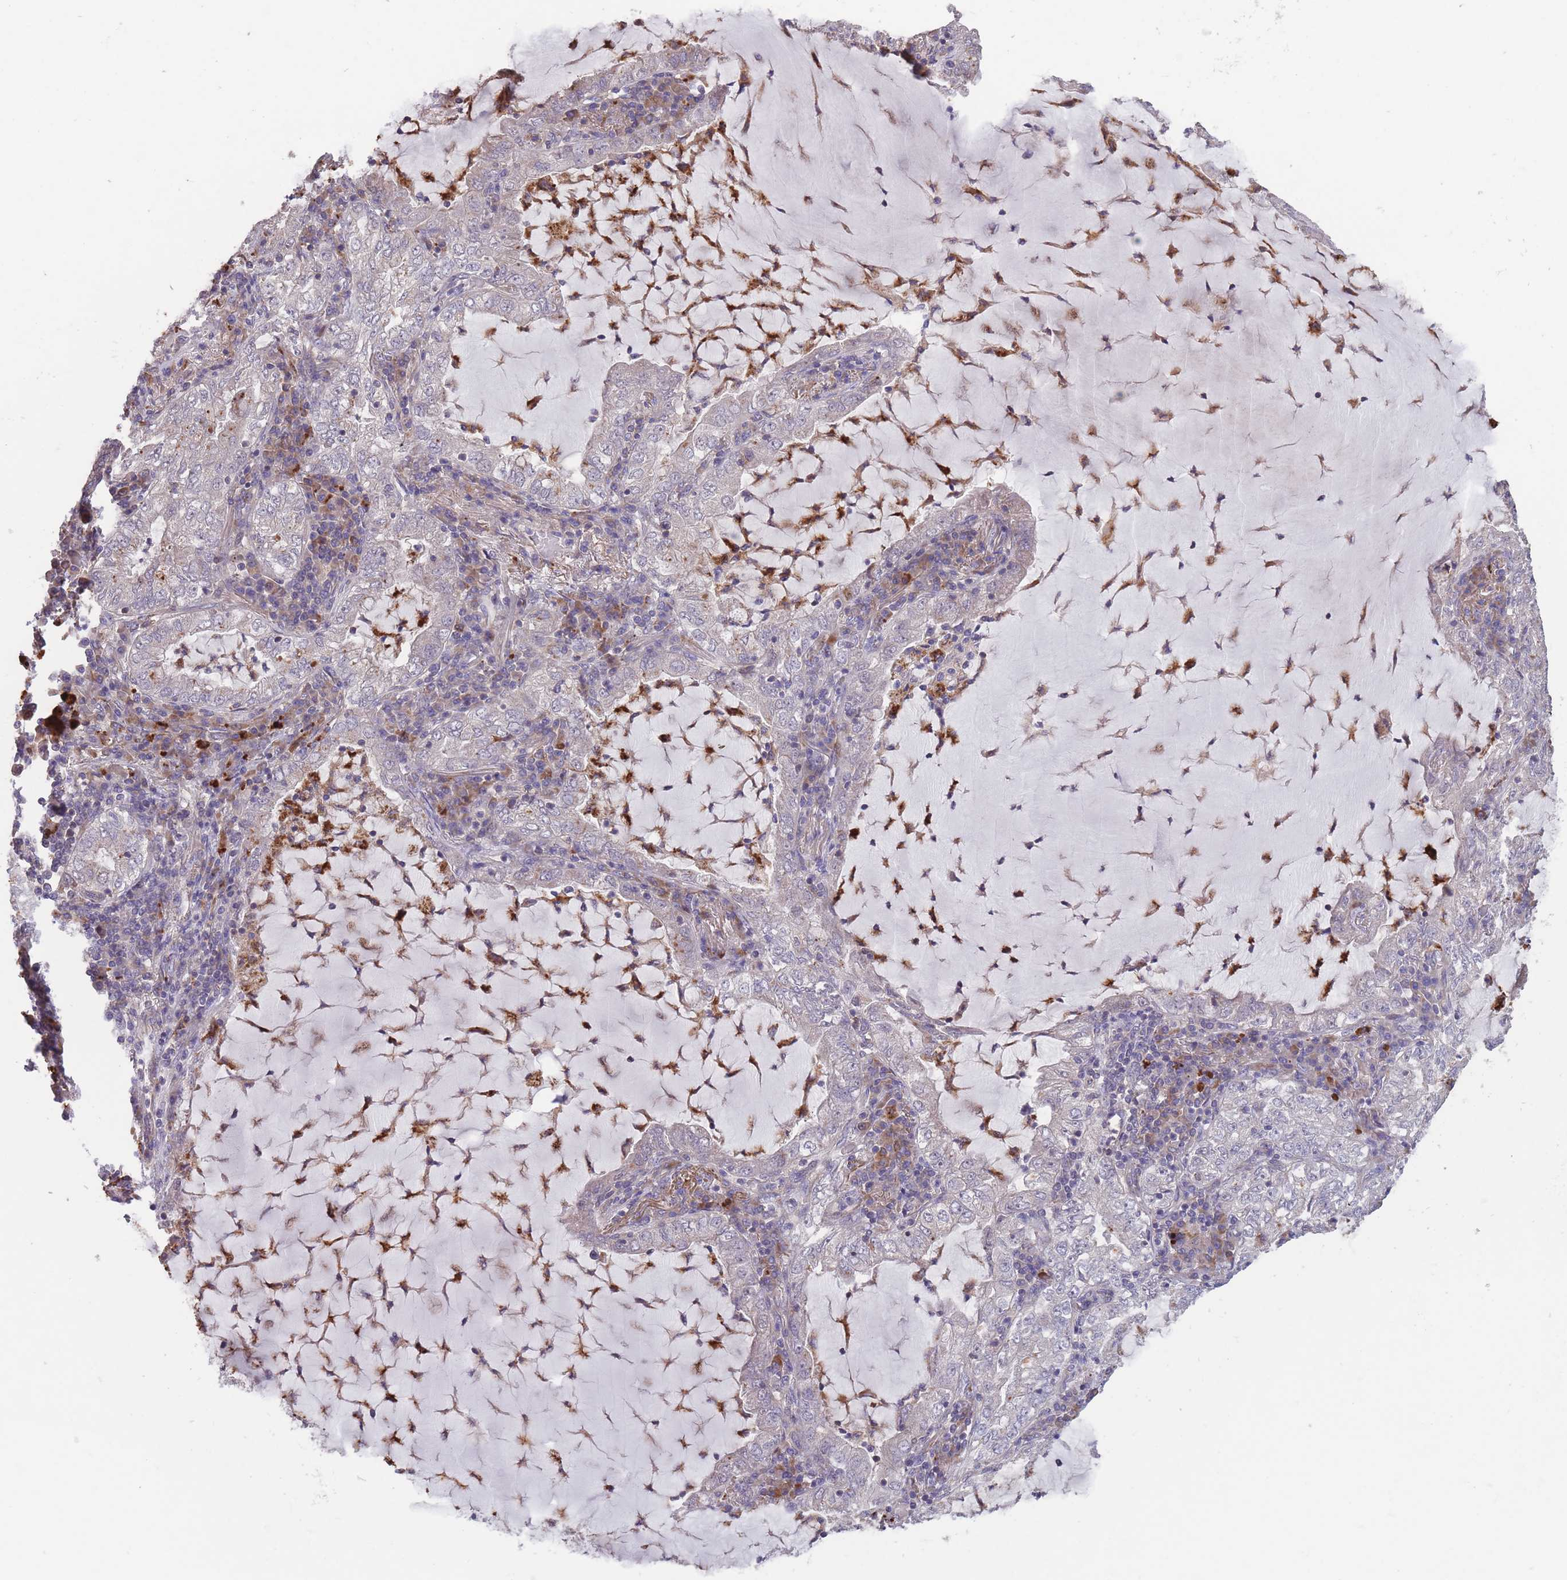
{"staining": {"intensity": "negative", "quantity": "none", "location": "none"}, "tissue": "lung cancer", "cell_type": "Tumor cells", "image_type": "cancer", "snomed": [{"axis": "morphology", "description": "Adenocarcinoma, NOS"}, {"axis": "topography", "description": "Lung"}], "caption": "Lung cancer stained for a protein using immunohistochemistry displays no positivity tumor cells.", "gene": "ITPKC", "patient": {"sex": "female", "age": 73}}